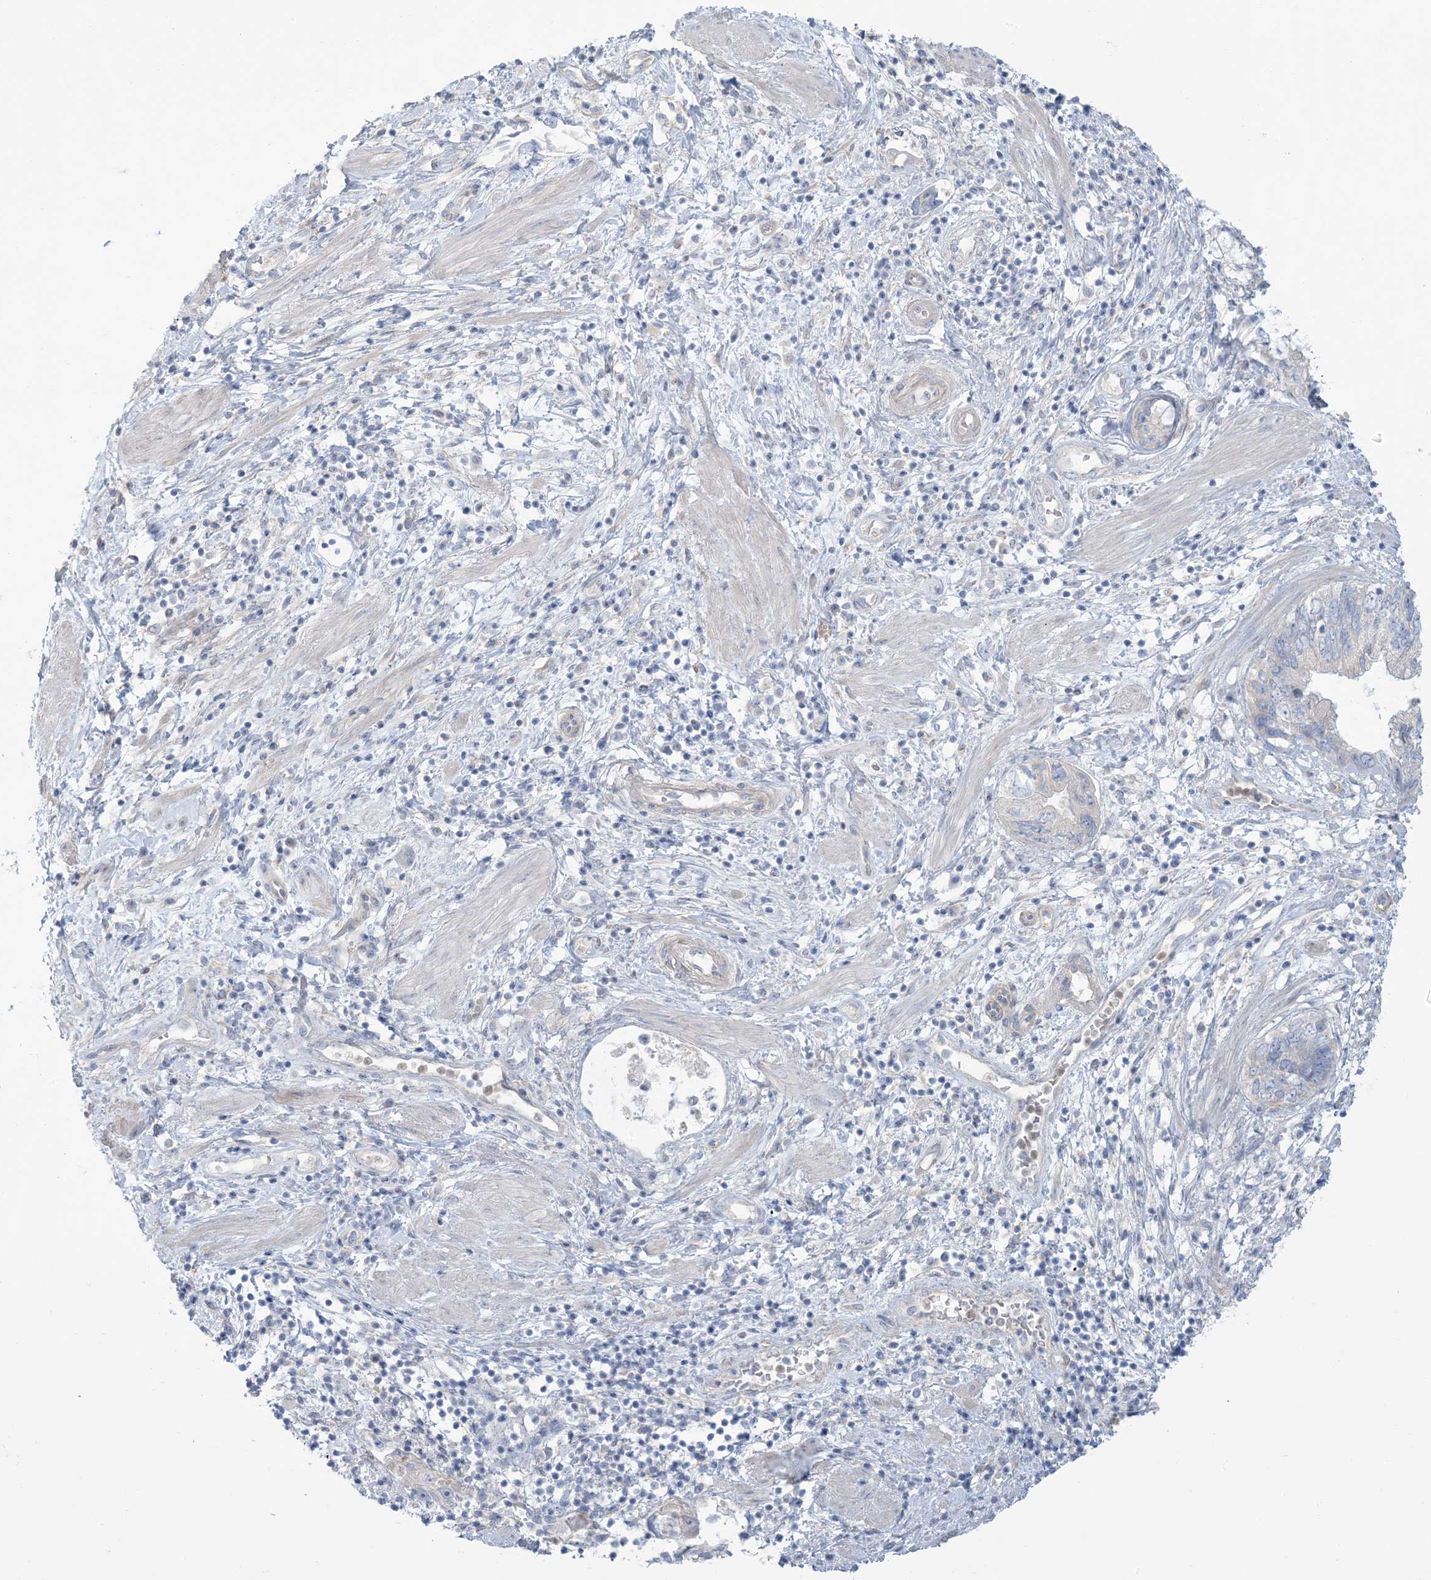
{"staining": {"intensity": "negative", "quantity": "none", "location": "none"}, "tissue": "pancreatic cancer", "cell_type": "Tumor cells", "image_type": "cancer", "snomed": [{"axis": "morphology", "description": "Adenocarcinoma, NOS"}, {"axis": "topography", "description": "Pancreas"}], "caption": "Tumor cells are negative for protein expression in human pancreatic cancer (adenocarcinoma).", "gene": "MTHFD2L", "patient": {"sex": "female", "age": 73}}